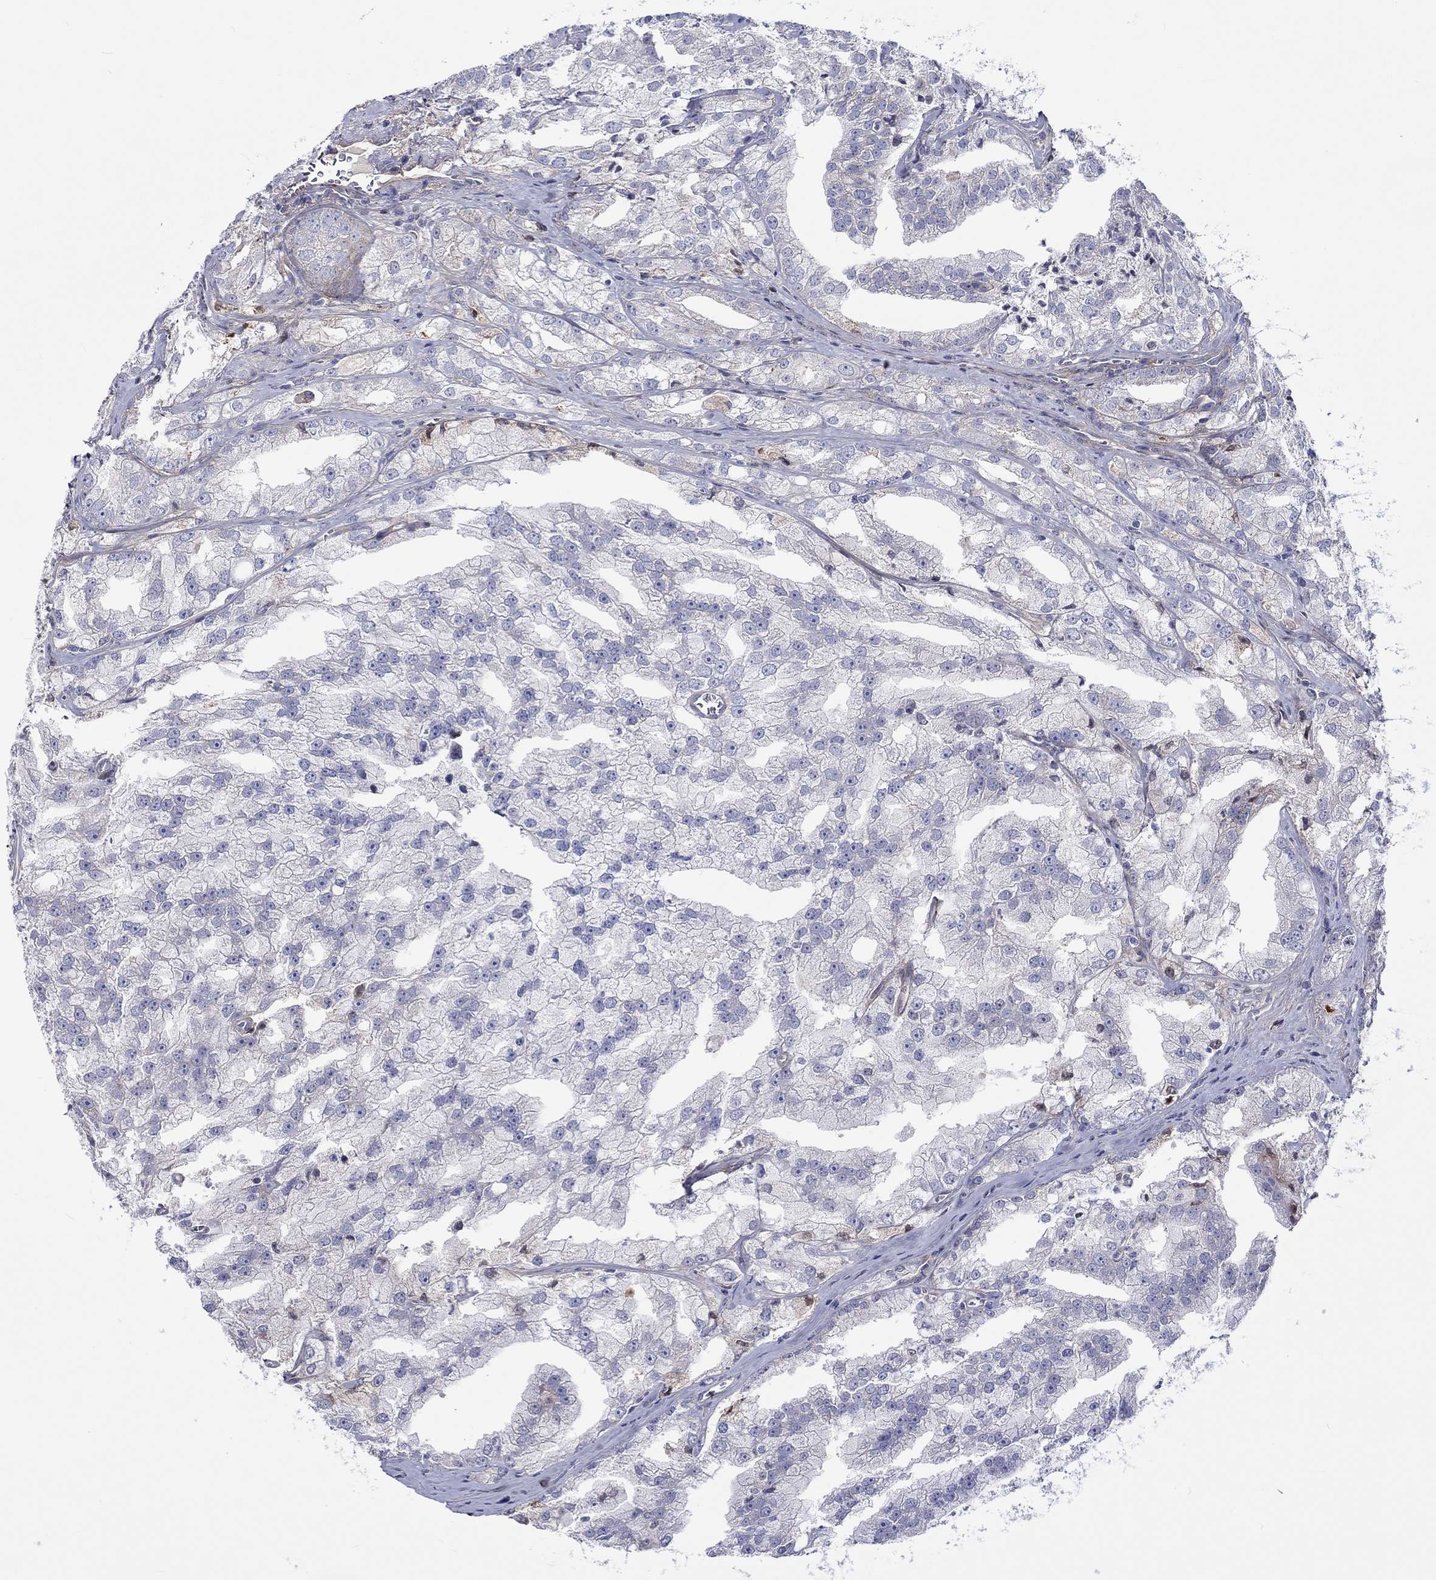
{"staining": {"intensity": "negative", "quantity": "none", "location": "none"}, "tissue": "prostate cancer", "cell_type": "Tumor cells", "image_type": "cancer", "snomed": [{"axis": "morphology", "description": "Adenocarcinoma, NOS"}, {"axis": "topography", "description": "Prostate"}], "caption": "Tumor cells are negative for brown protein staining in prostate adenocarcinoma. (DAB (3,3'-diaminobenzidine) immunohistochemistry (IHC) visualized using brightfield microscopy, high magnification).", "gene": "TGFBI", "patient": {"sex": "male", "age": 70}}